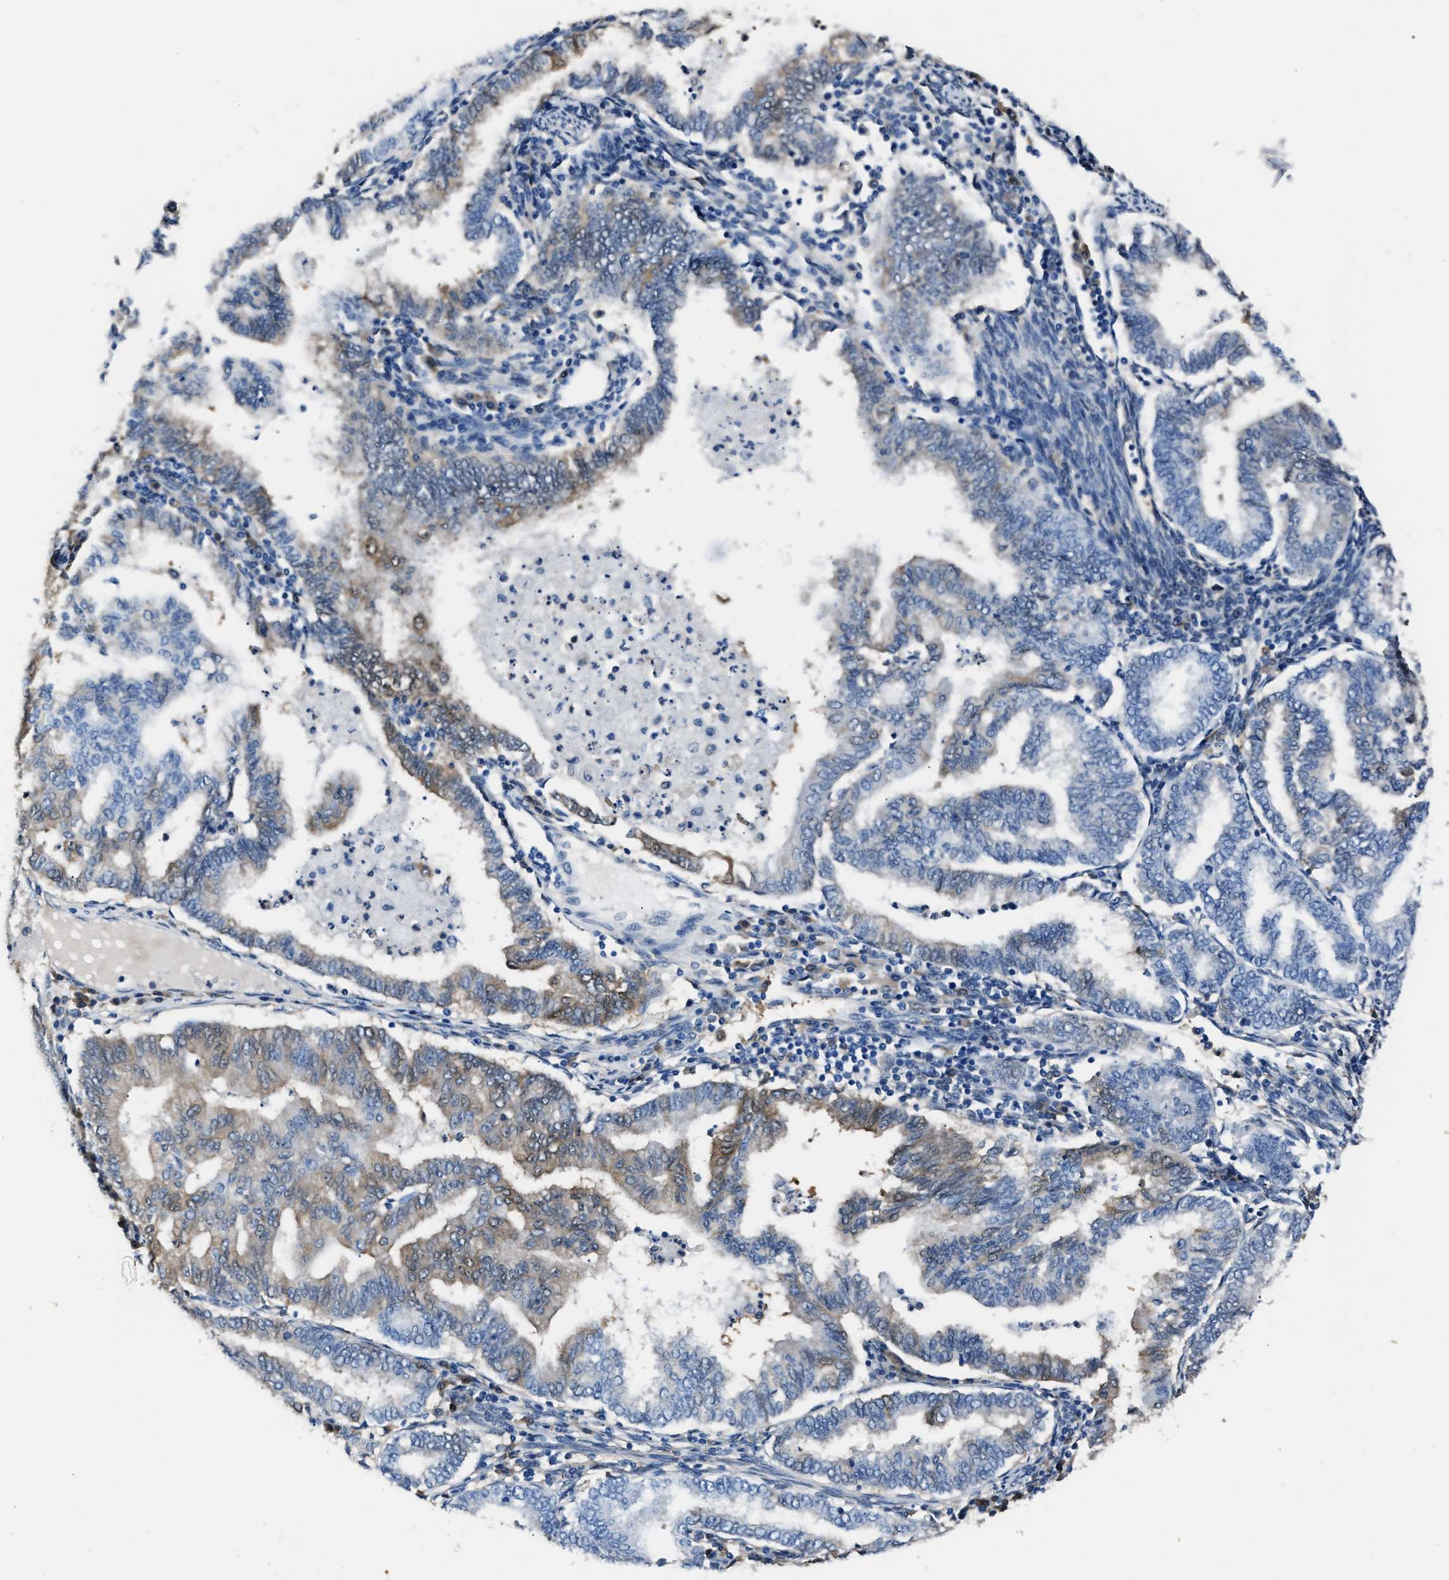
{"staining": {"intensity": "moderate", "quantity": "<25%", "location": "cytoplasmic/membranous"}, "tissue": "endometrial cancer", "cell_type": "Tumor cells", "image_type": "cancer", "snomed": [{"axis": "morphology", "description": "Polyp, NOS"}, {"axis": "morphology", "description": "Adenocarcinoma, NOS"}, {"axis": "morphology", "description": "Adenoma, NOS"}, {"axis": "topography", "description": "Endometrium"}], "caption": "A high-resolution micrograph shows immunohistochemistry (IHC) staining of endometrial cancer (polyp), which displays moderate cytoplasmic/membranous expression in approximately <25% of tumor cells. The staining was performed using DAB, with brown indicating positive protein expression. Nuclei are stained blue with hematoxylin.", "gene": "GSTP1", "patient": {"sex": "female", "age": 79}}